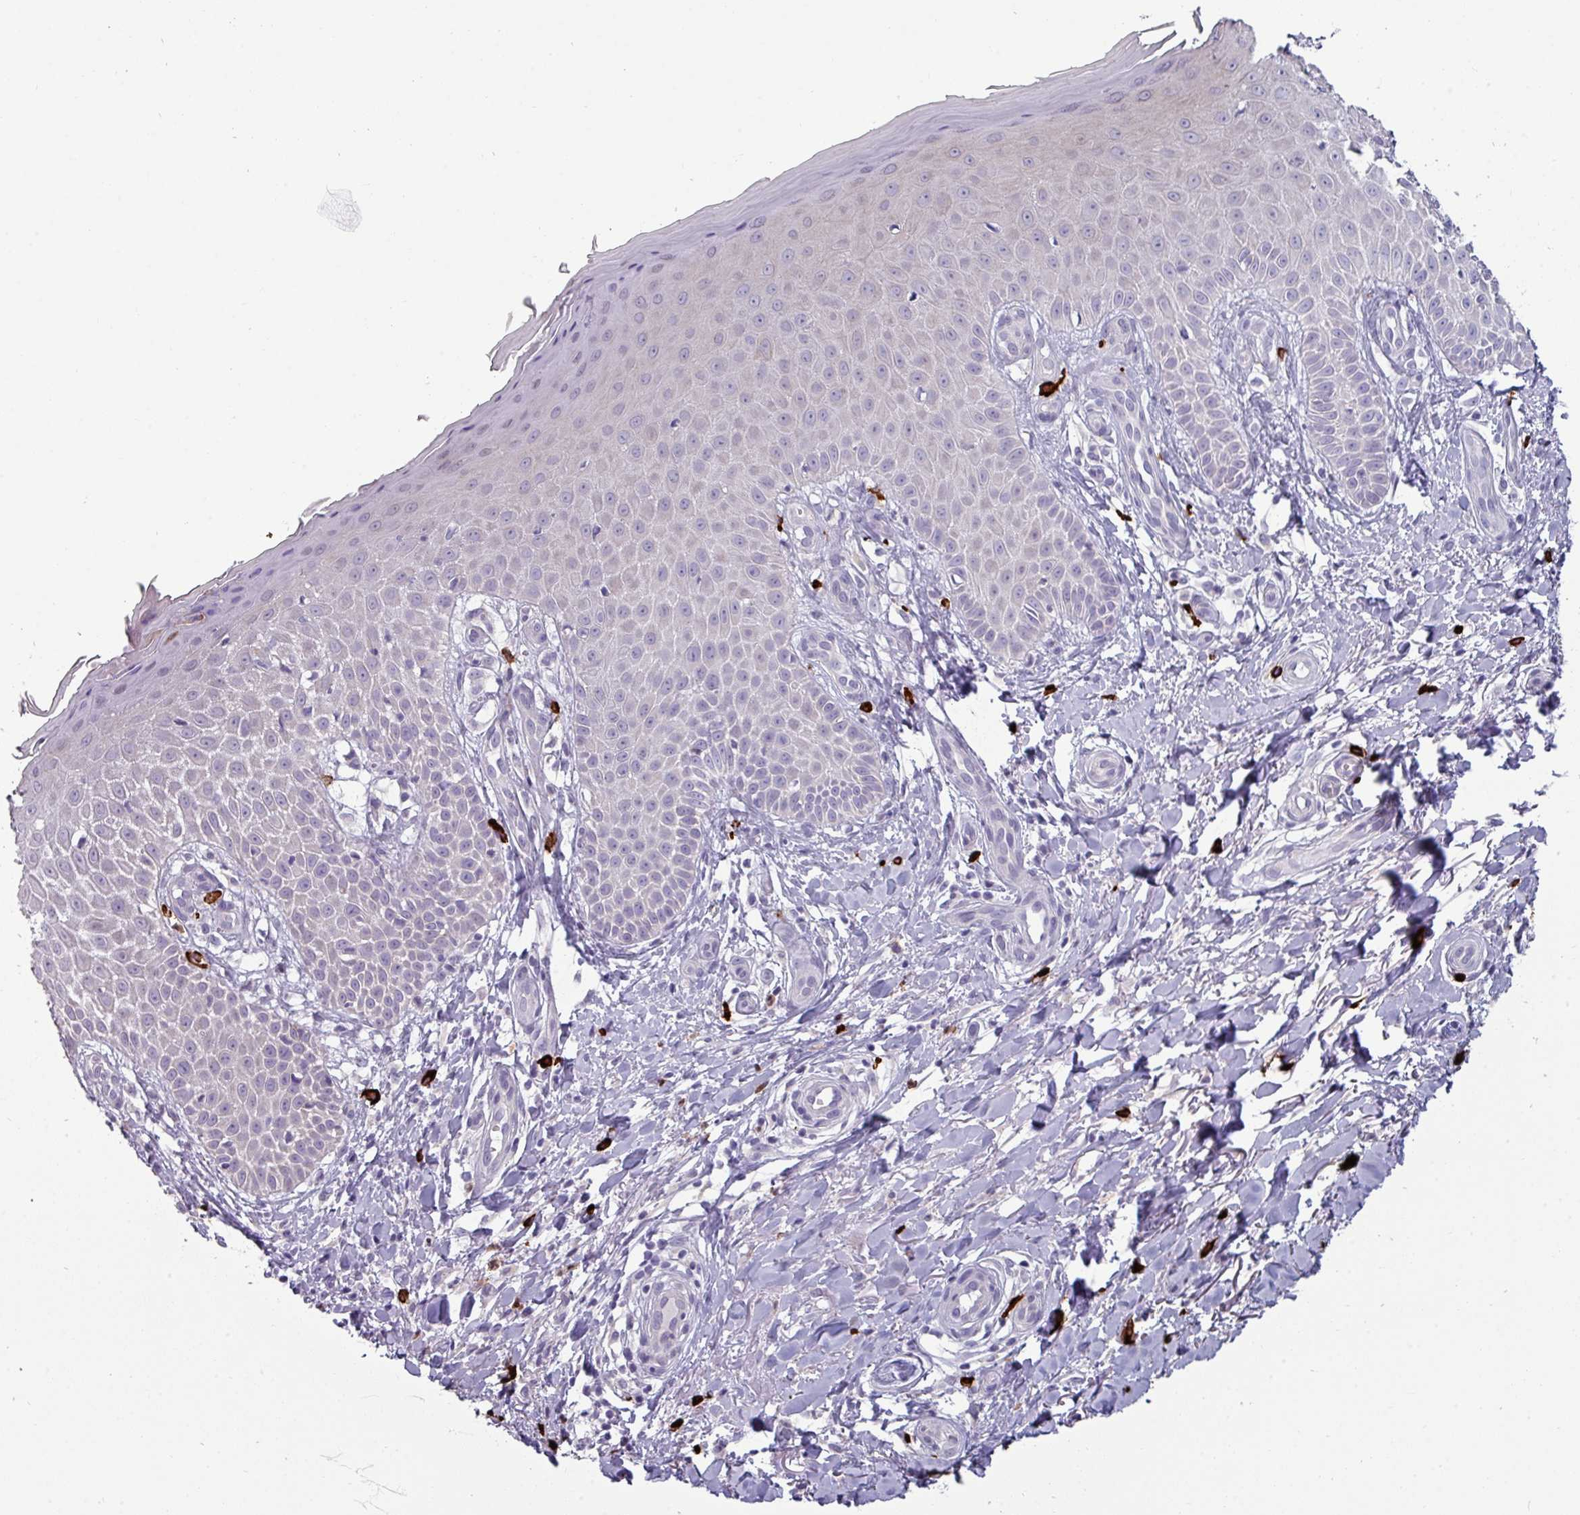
{"staining": {"intensity": "negative", "quantity": "none", "location": "none"}, "tissue": "skin", "cell_type": "Fibroblasts", "image_type": "normal", "snomed": [{"axis": "morphology", "description": "Normal tissue, NOS"}, {"axis": "topography", "description": "Skin"}], "caption": "Protein analysis of benign skin displays no significant positivity in fibroblasts. (Immunohistochemistry (ihc), brightfield microscopy, high magnification).", "gene": "TRIM39", "patient": {"sex": "male", "age": 81}}